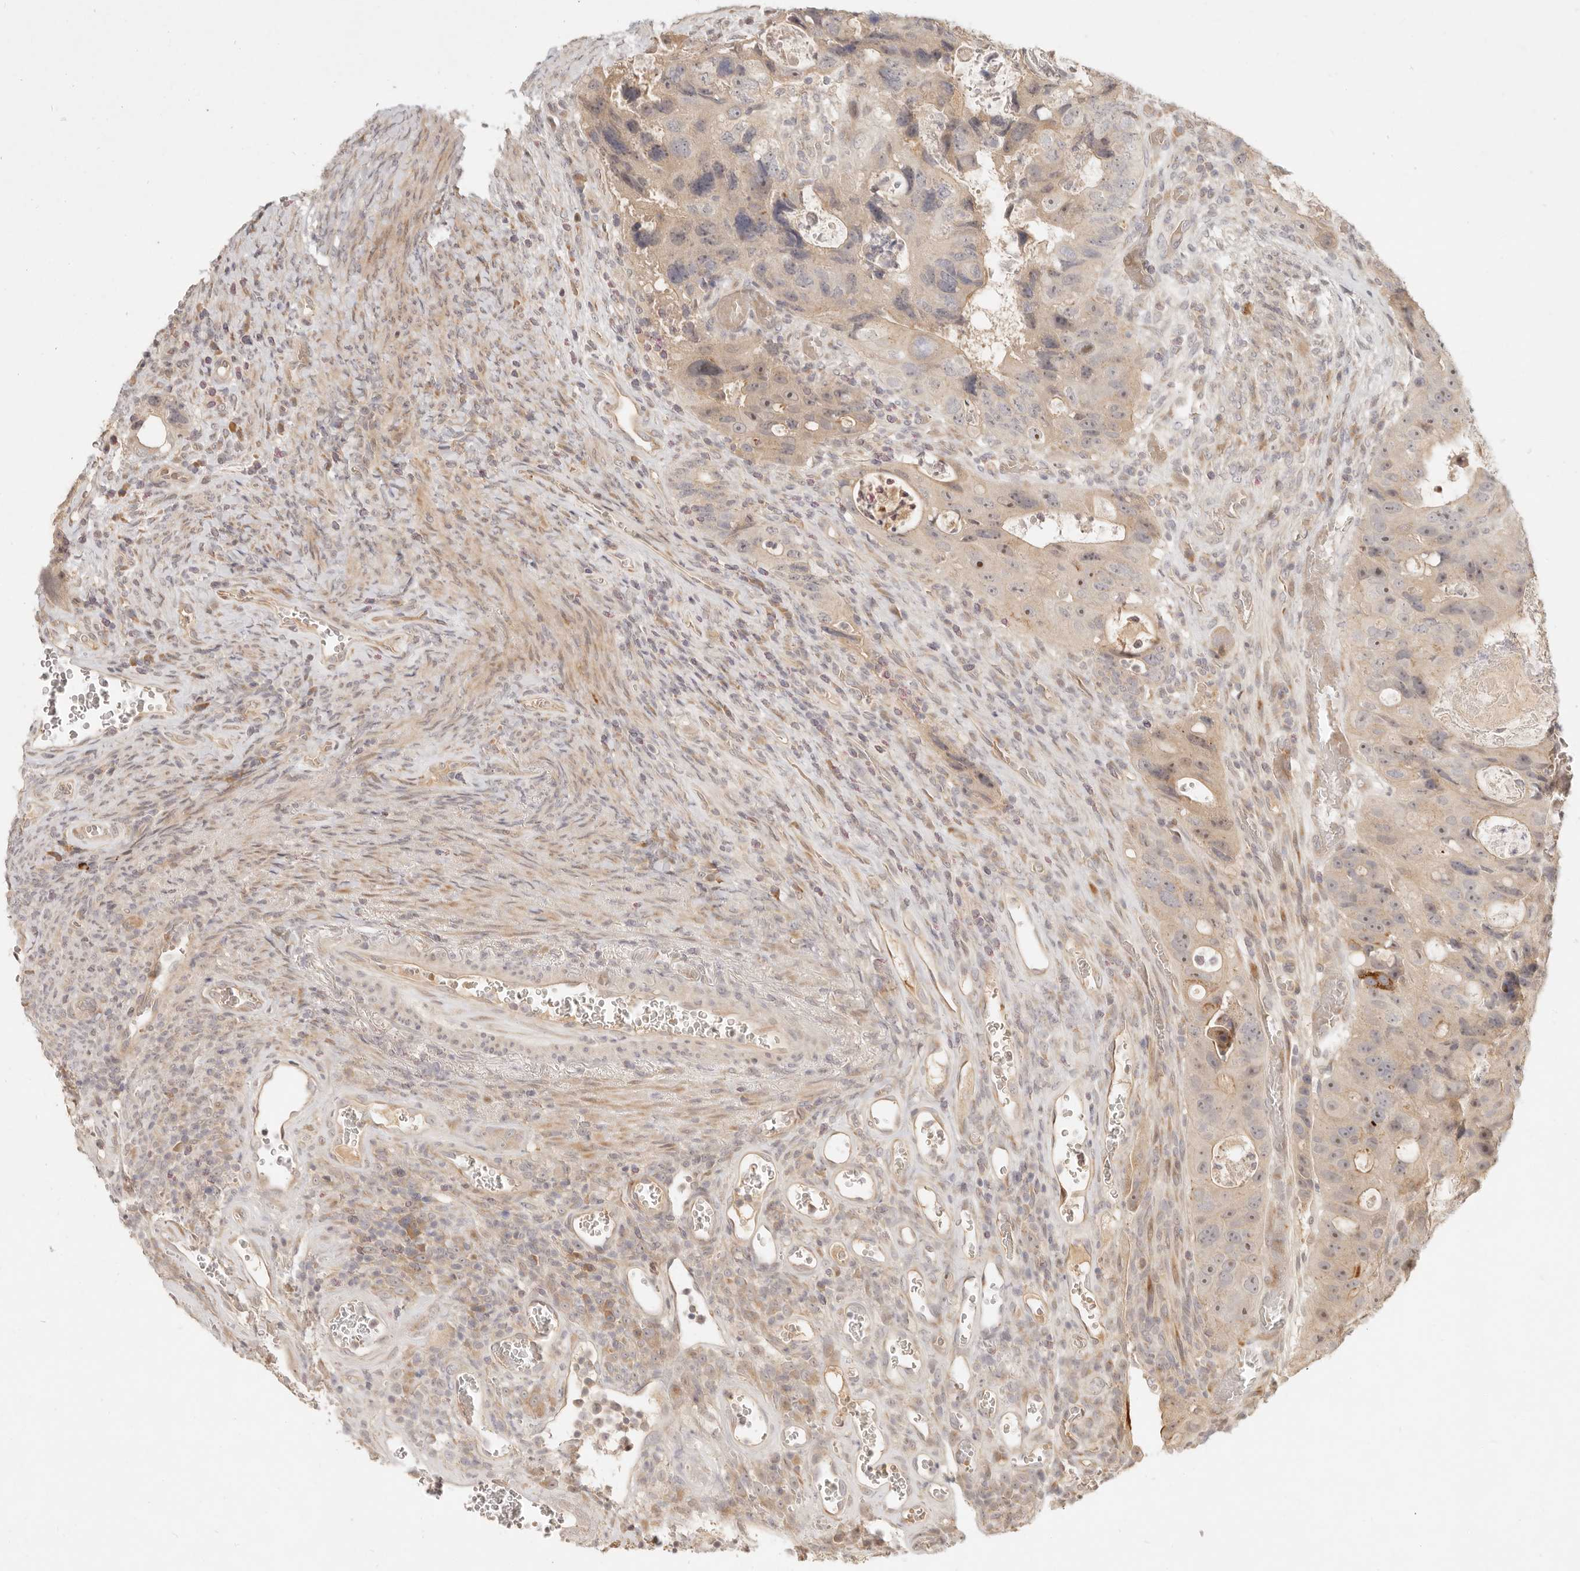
{"staining": {"intensity": "weak", "quantity": ">75%", "location": "cytoplasmic/membranous"}, "tissue": "colorectal cancer", "cell_type": "Tumor cells", "image_type": "cancer", "snomed": [{"axis": "morphology", "description": "Adenocarcinoma, NOS"}, {"axis": "topography", "description": "Rectum"}], "caption": "DAB immunohistochemical staining of colorectal cancer (adenocarcinoma) exhibits weak cytoplasmic/membranous protein staining in about >75% of tumor cells.", "gene": "UBXN11", "patient": {"sex": "male", "age": 59}}